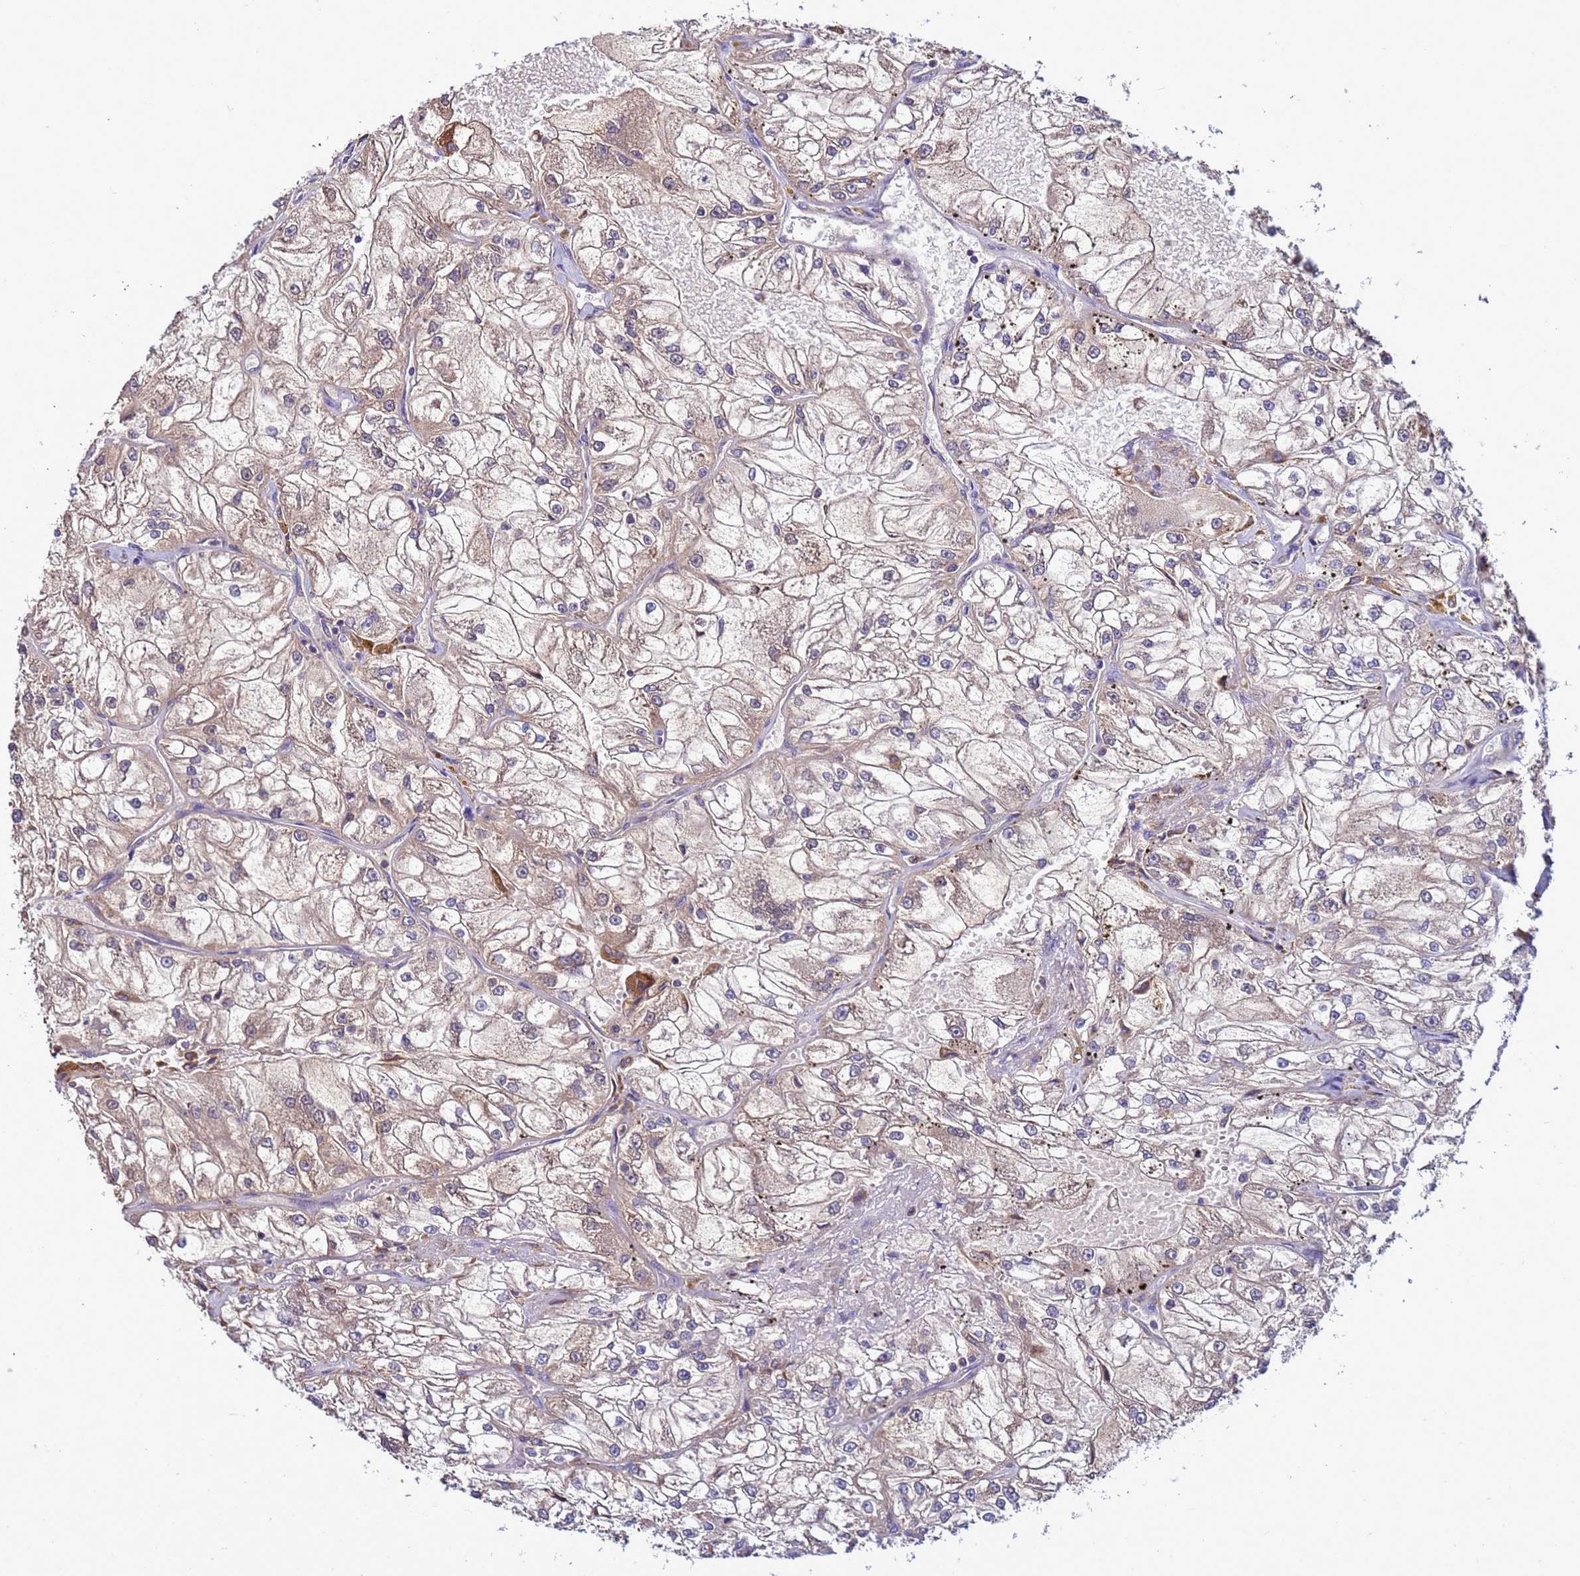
{"staining": {"intensity": "weak", "quantity": "25%-75%", "location": "cytoplasmic/membranous"}, "tissue": "renal cancer", "cell_type": "Tumor cells", "image_type": "cancer", "snomed": [{"axis": "morphology", "description": "Adenocarcinoma, NOS"}, {"axis": "topography", "description": "Kidney"}], "caption": "Renal adenocarcinoma tissue shows weak cytoplasmic/membranous positivity in approximately 25%-75% of tumor cells", "gene": "ANTKMT", "patient": {"sex": "female", "age": 72}}